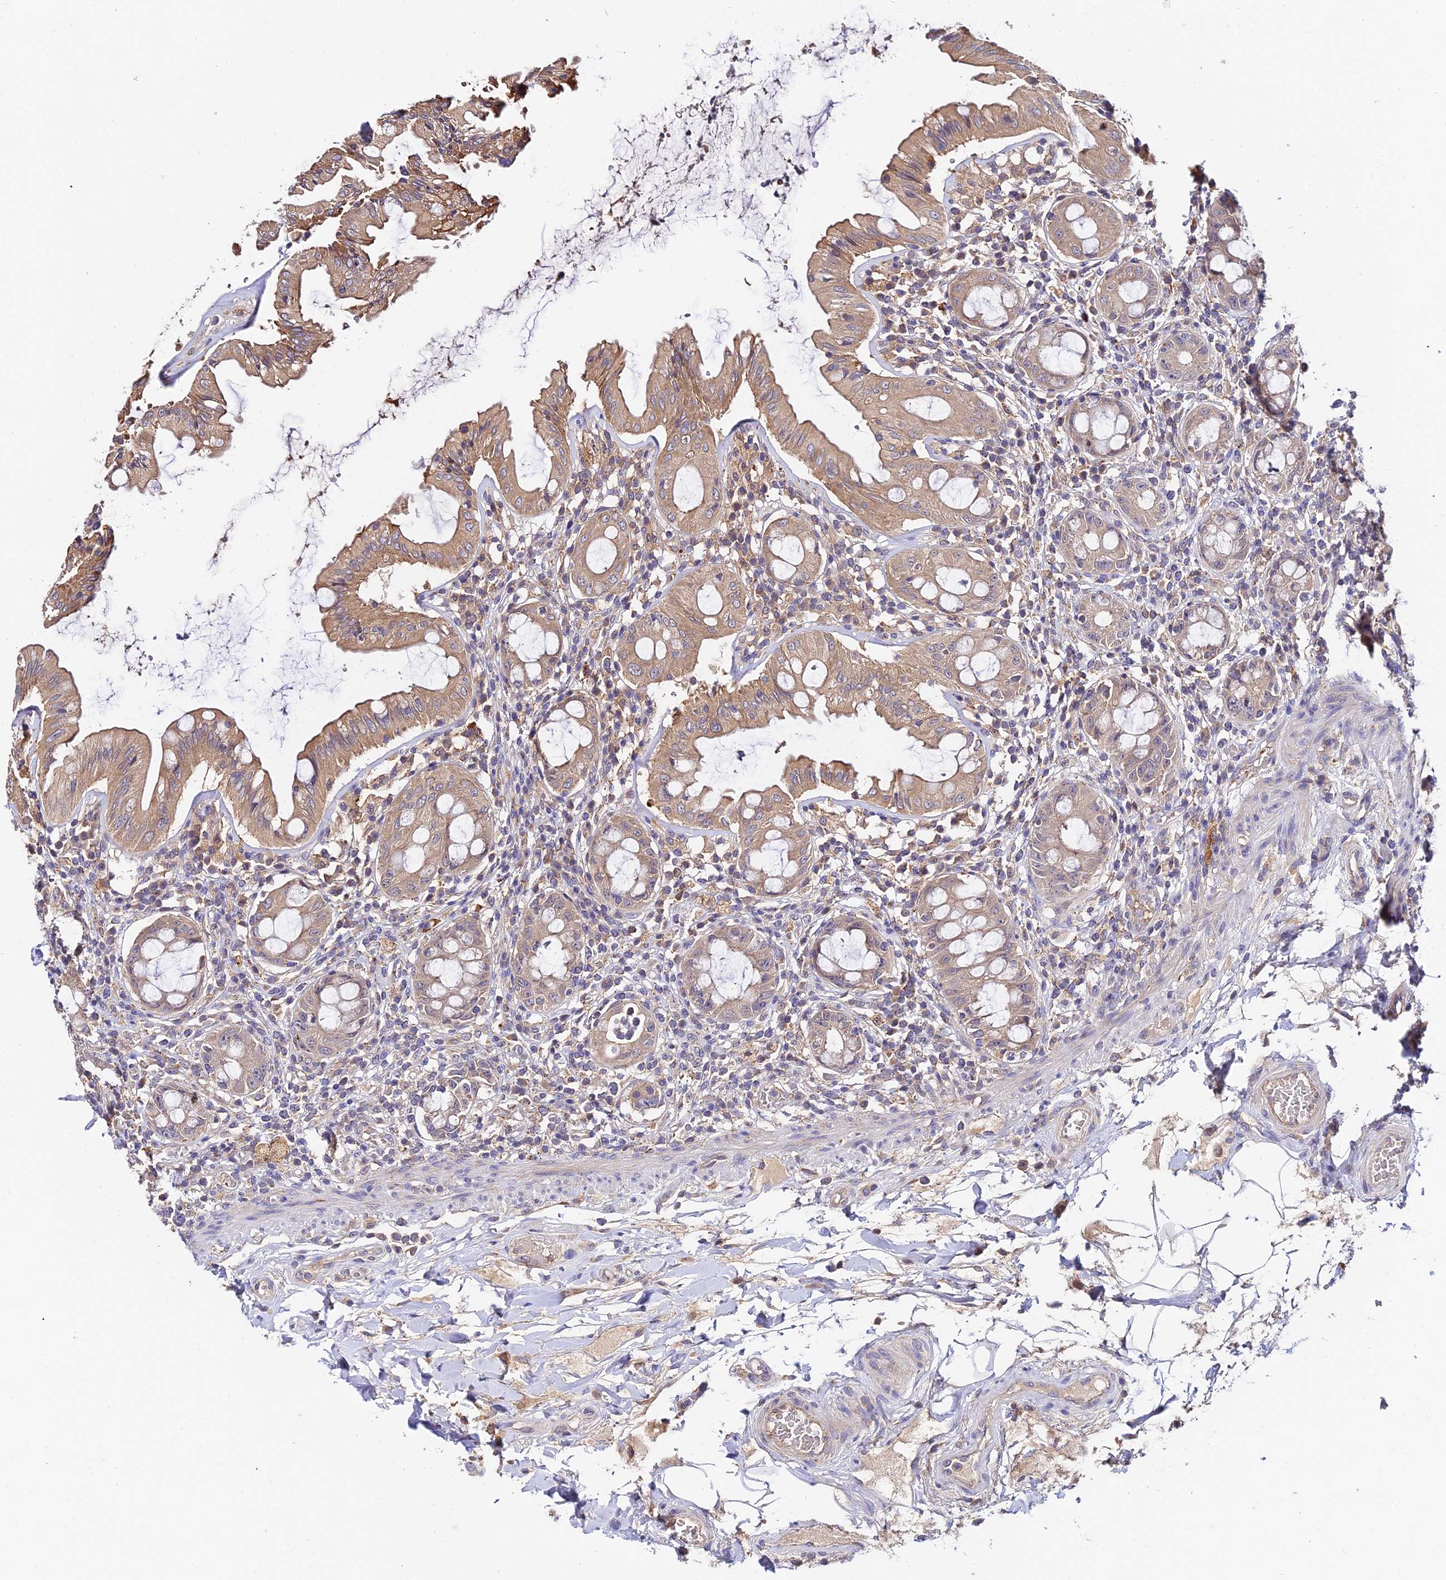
{"staining": {"intensity": "moderate", "quantity": ">75%", "location": "cytoplasmic/membranous"}, "tissue": "rectum", "cell_type": "Glandular cells", "image_type": "normal", "snomed": [{"axis": "morphology", "description": "Normal tissue, NOS"}, {"axis": "topography", "description": "Rectum"}], "caption": "Immunohistochemical staining of unremarkable rectum shows moderate cytoplasmic/membranous protein positivity in about >75% of glandular cells. The staining was performed using DAB (3,3'-diaminobenzidine) to visualize the protein expression in brown, while the nuclei were stained in blue with hematoxylin (Magnification: 20x).", "gene": "ZBED8", "patient": {"sex": "female", "age": 57}}